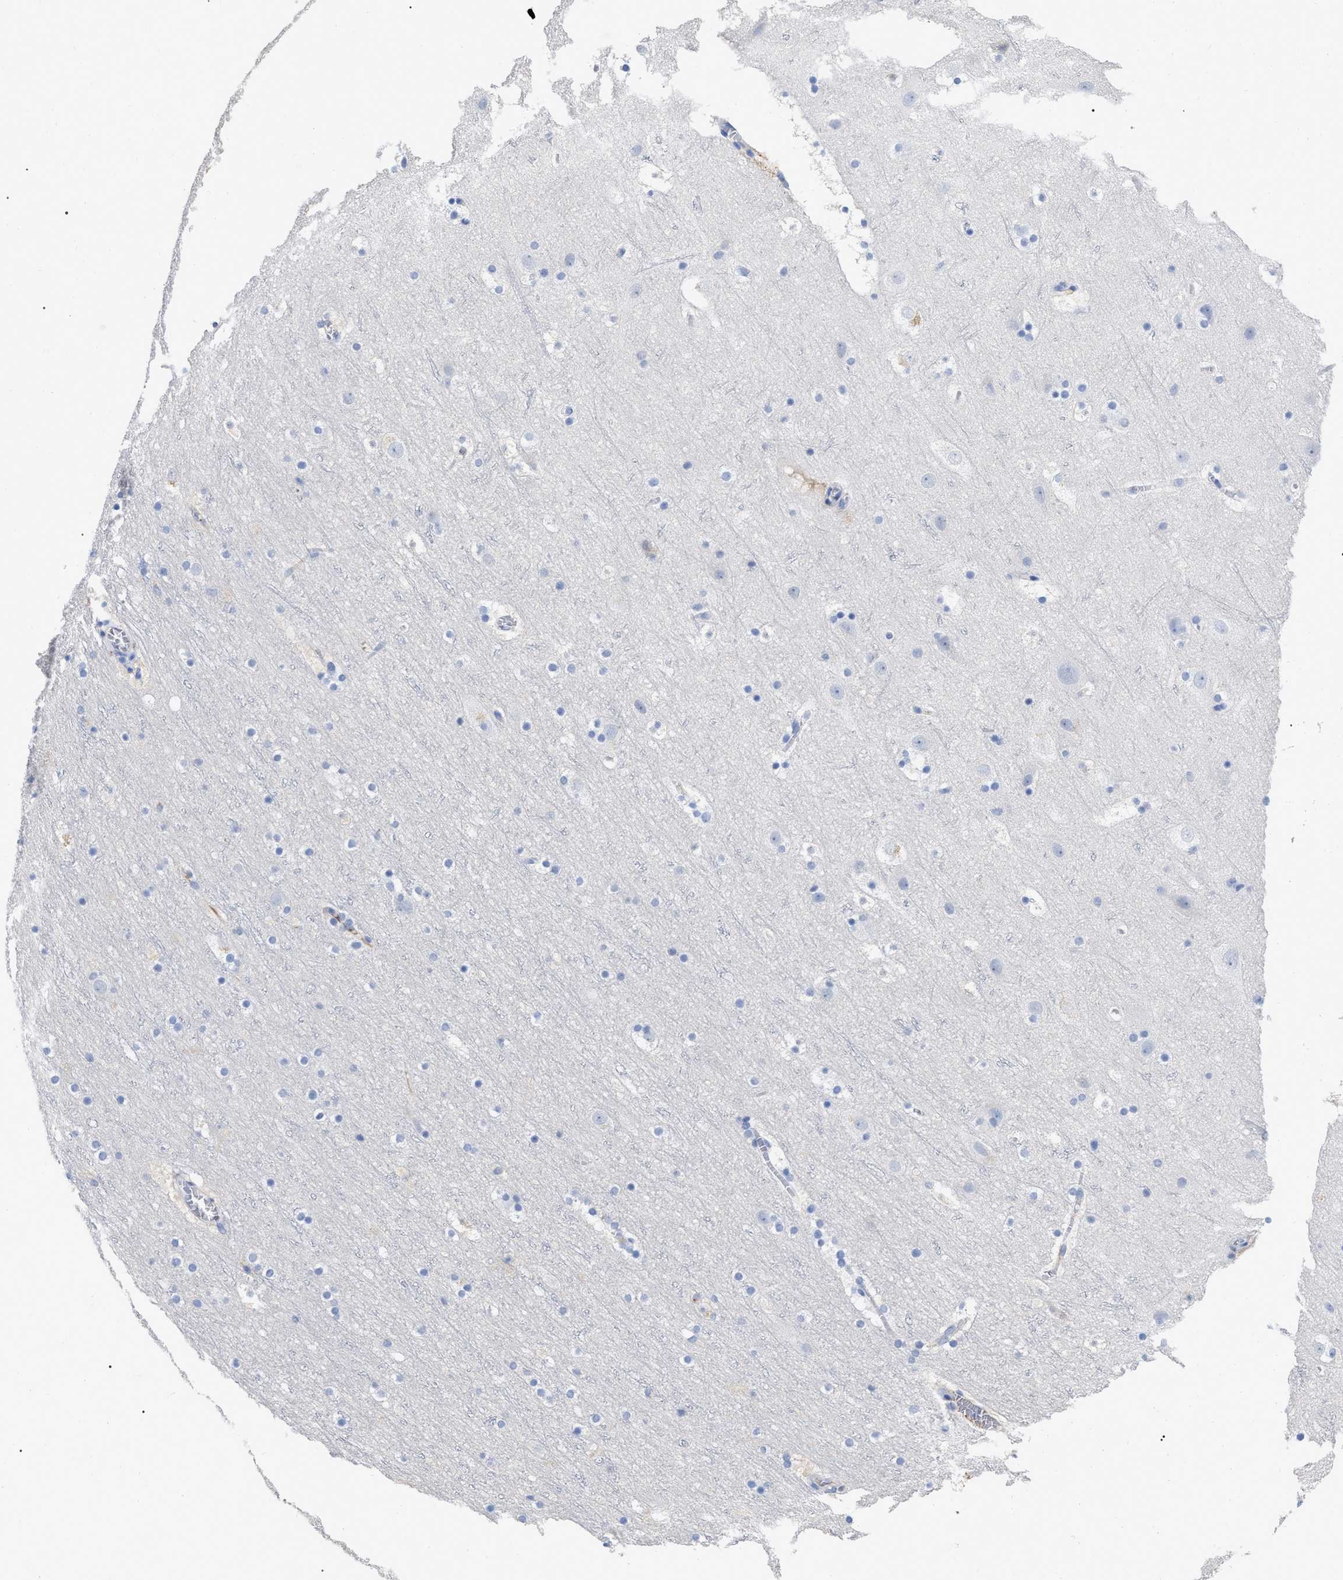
{"staining": {"intensity": "negative", "quantity": "none", "location": "none"}, "tissue": "cerebral cortex", "cell_type": "Endothelial cells", "image_type": "normal", "snomed": [{"axis": "morphology", "description": "Normal tissue, NOS"}, {"axis": "topography", "description": "Cerebral cortex"}], "caption": "Immunohistochemical staining of unremarkable human cerebral cortex demonstrates no significant staining in endothelial cells. (DAB (3,3'-diaminobenzidine) immunohistochemistry with hematoxylin counter stain).", "gene": "IGHV5", "patient": {"sex": "male", "age": 45}}